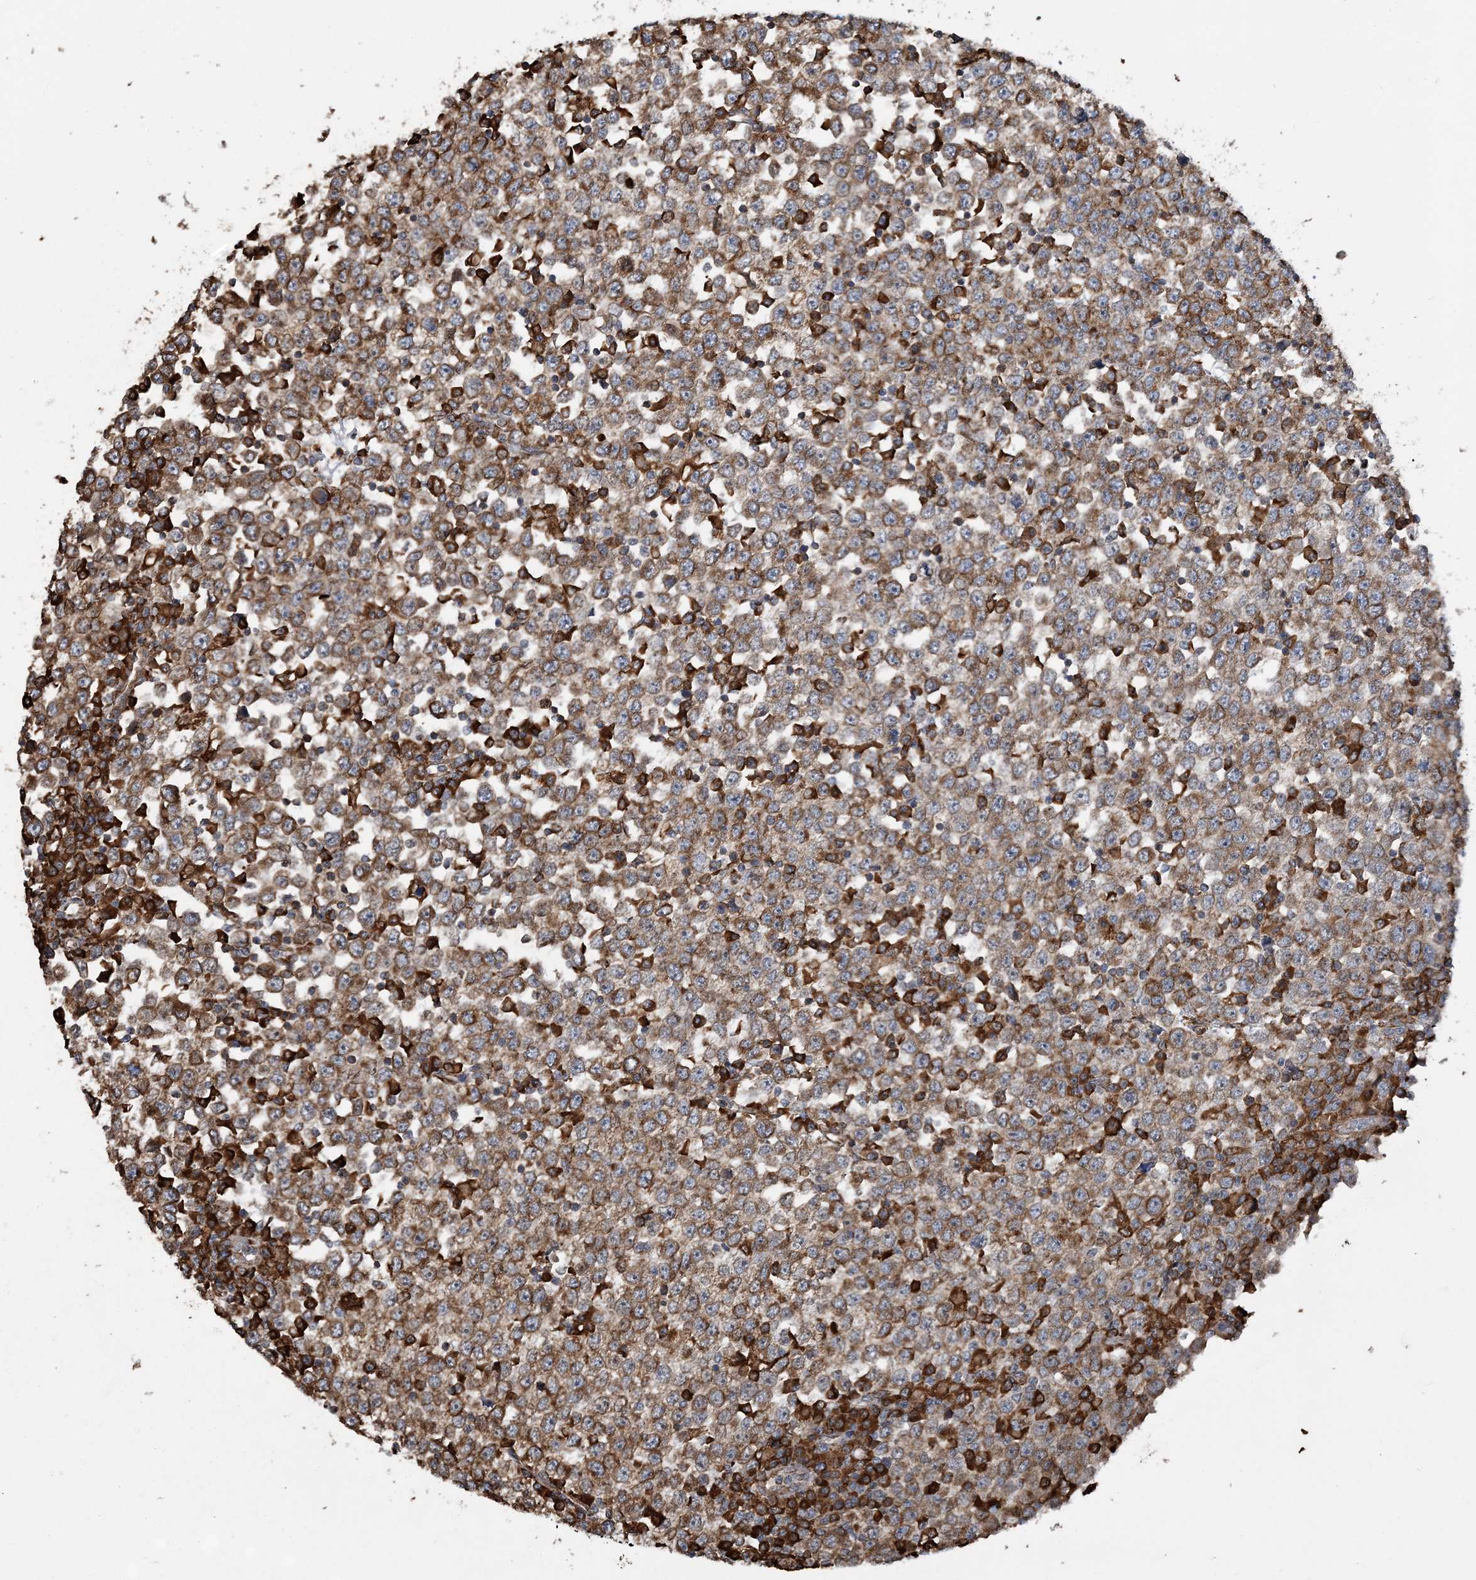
{"staining": {"intensity": "moderate", "quantity": ">75%", "location": "cytoplasmic/membranous"}, "tissue": "testis cancer", "cell_type": "Tumor cells", "image_type": "cancer", "snomed": [{"axis": "morphology", "description": "Seminoma, NOS"}, {"axis": "topography", "description": "Testis"}], "caption": "Seminoma (testis) stained with a brown dye shows moderate cytoplasmic/membranous positive positivity in approximately >75% of tumor cells.", "gene": "WDR12", "patient": {"sex": "male", "age": 65}}